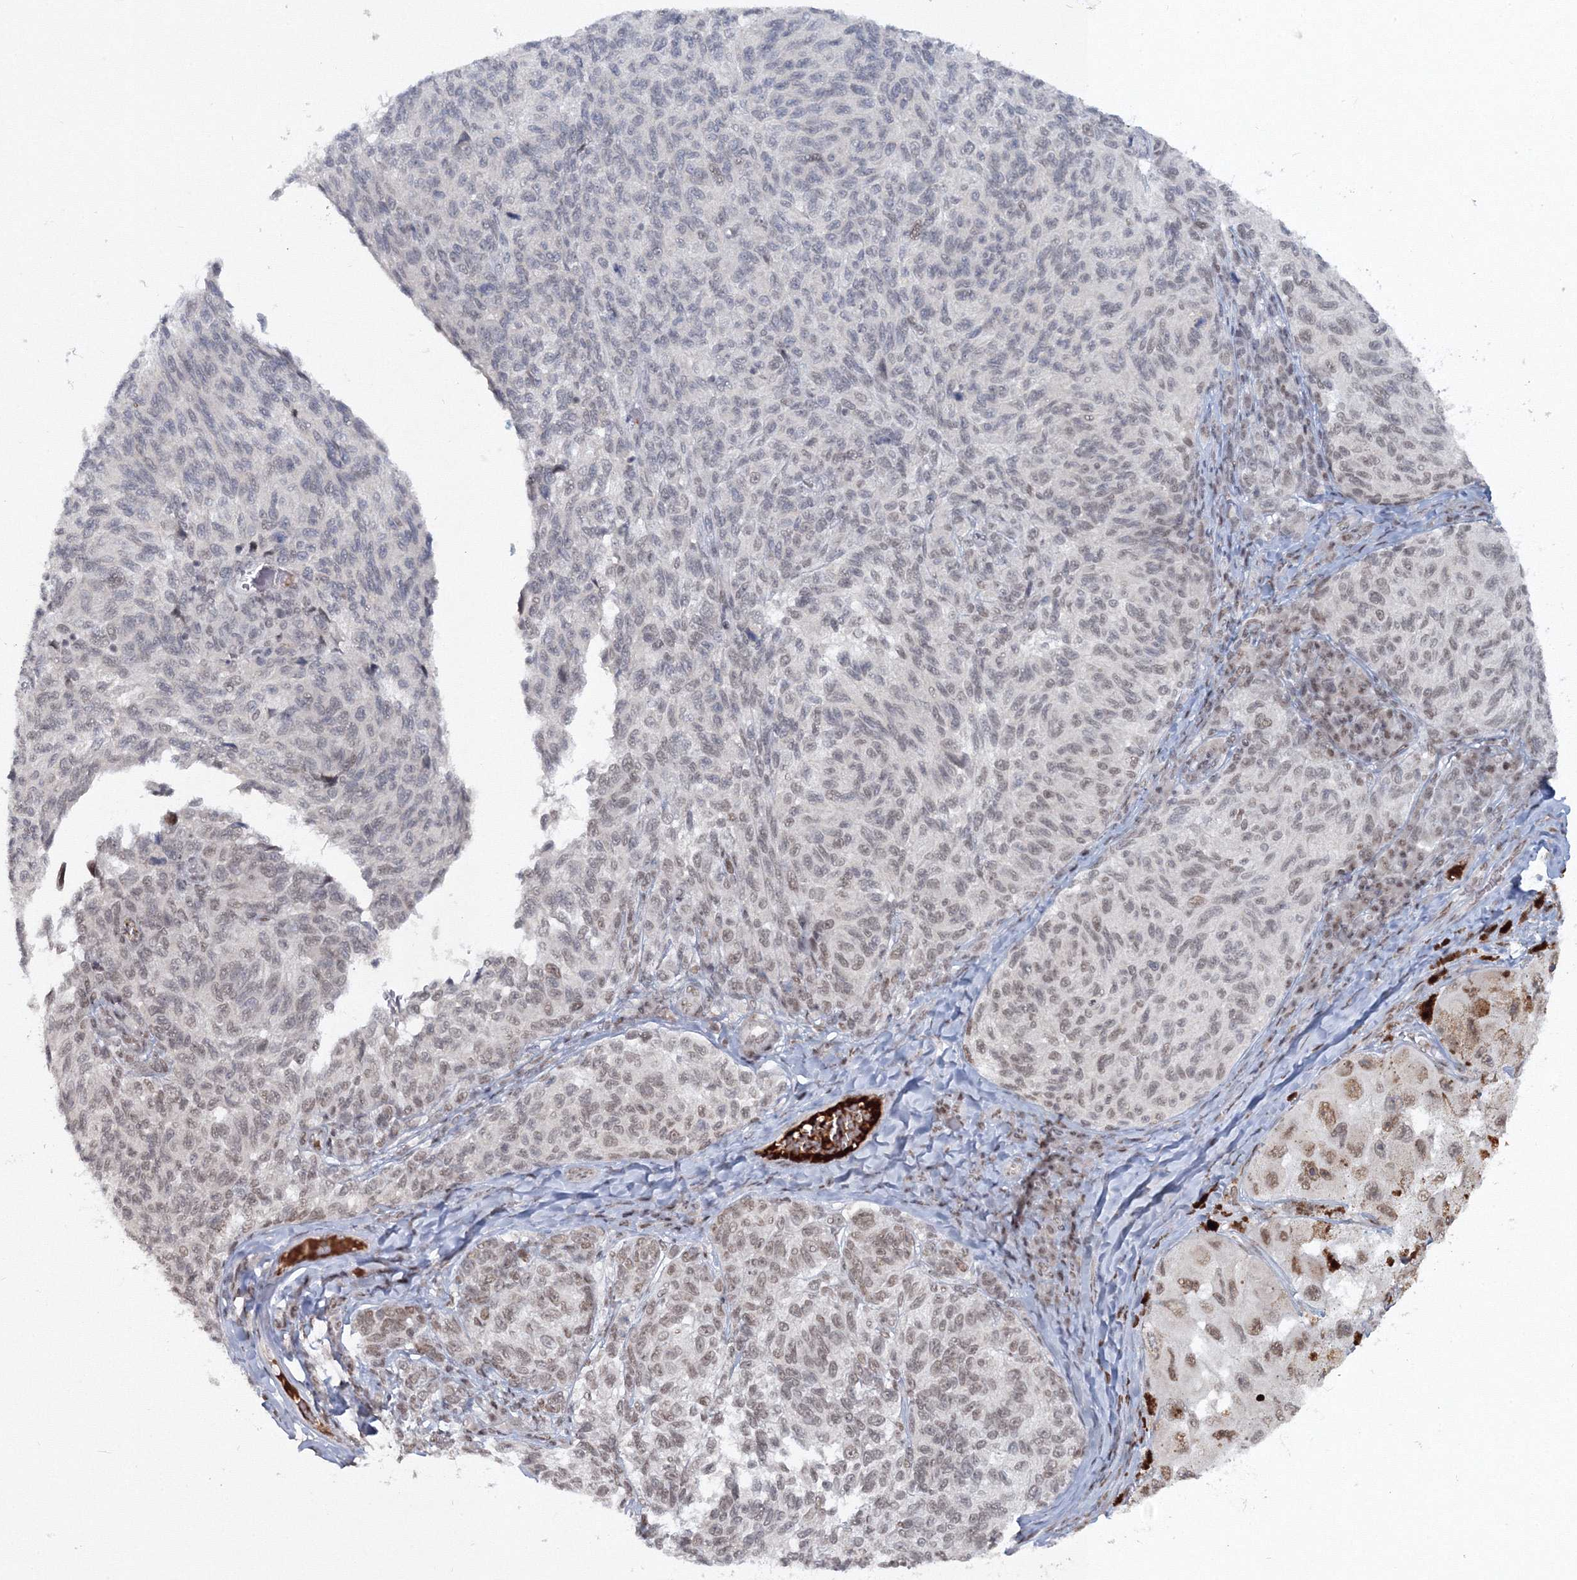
{"staining": {"intensity": "moderate", "quantity": ">75%", "location": "nuclear"}, "tissue": "melanoma", "cell_type": "Tumor cells", "image_type": "cancer", "snomed": [{"axis": "morphology", "description": "Malignant melanoma, NOS"}, {"axis": "topography", "description": "Skin"}], "caption": "Melanoma stained with DAB (3,3'-diaminobenzidine) immunohistochemistry (IHC) shows medium levels of moderate nuclear positivity in about >75% of tumor cells. Nuclei are stained in blue.", "gene": "C3orf33", "patient": {"sex": "female", "age": 73}}